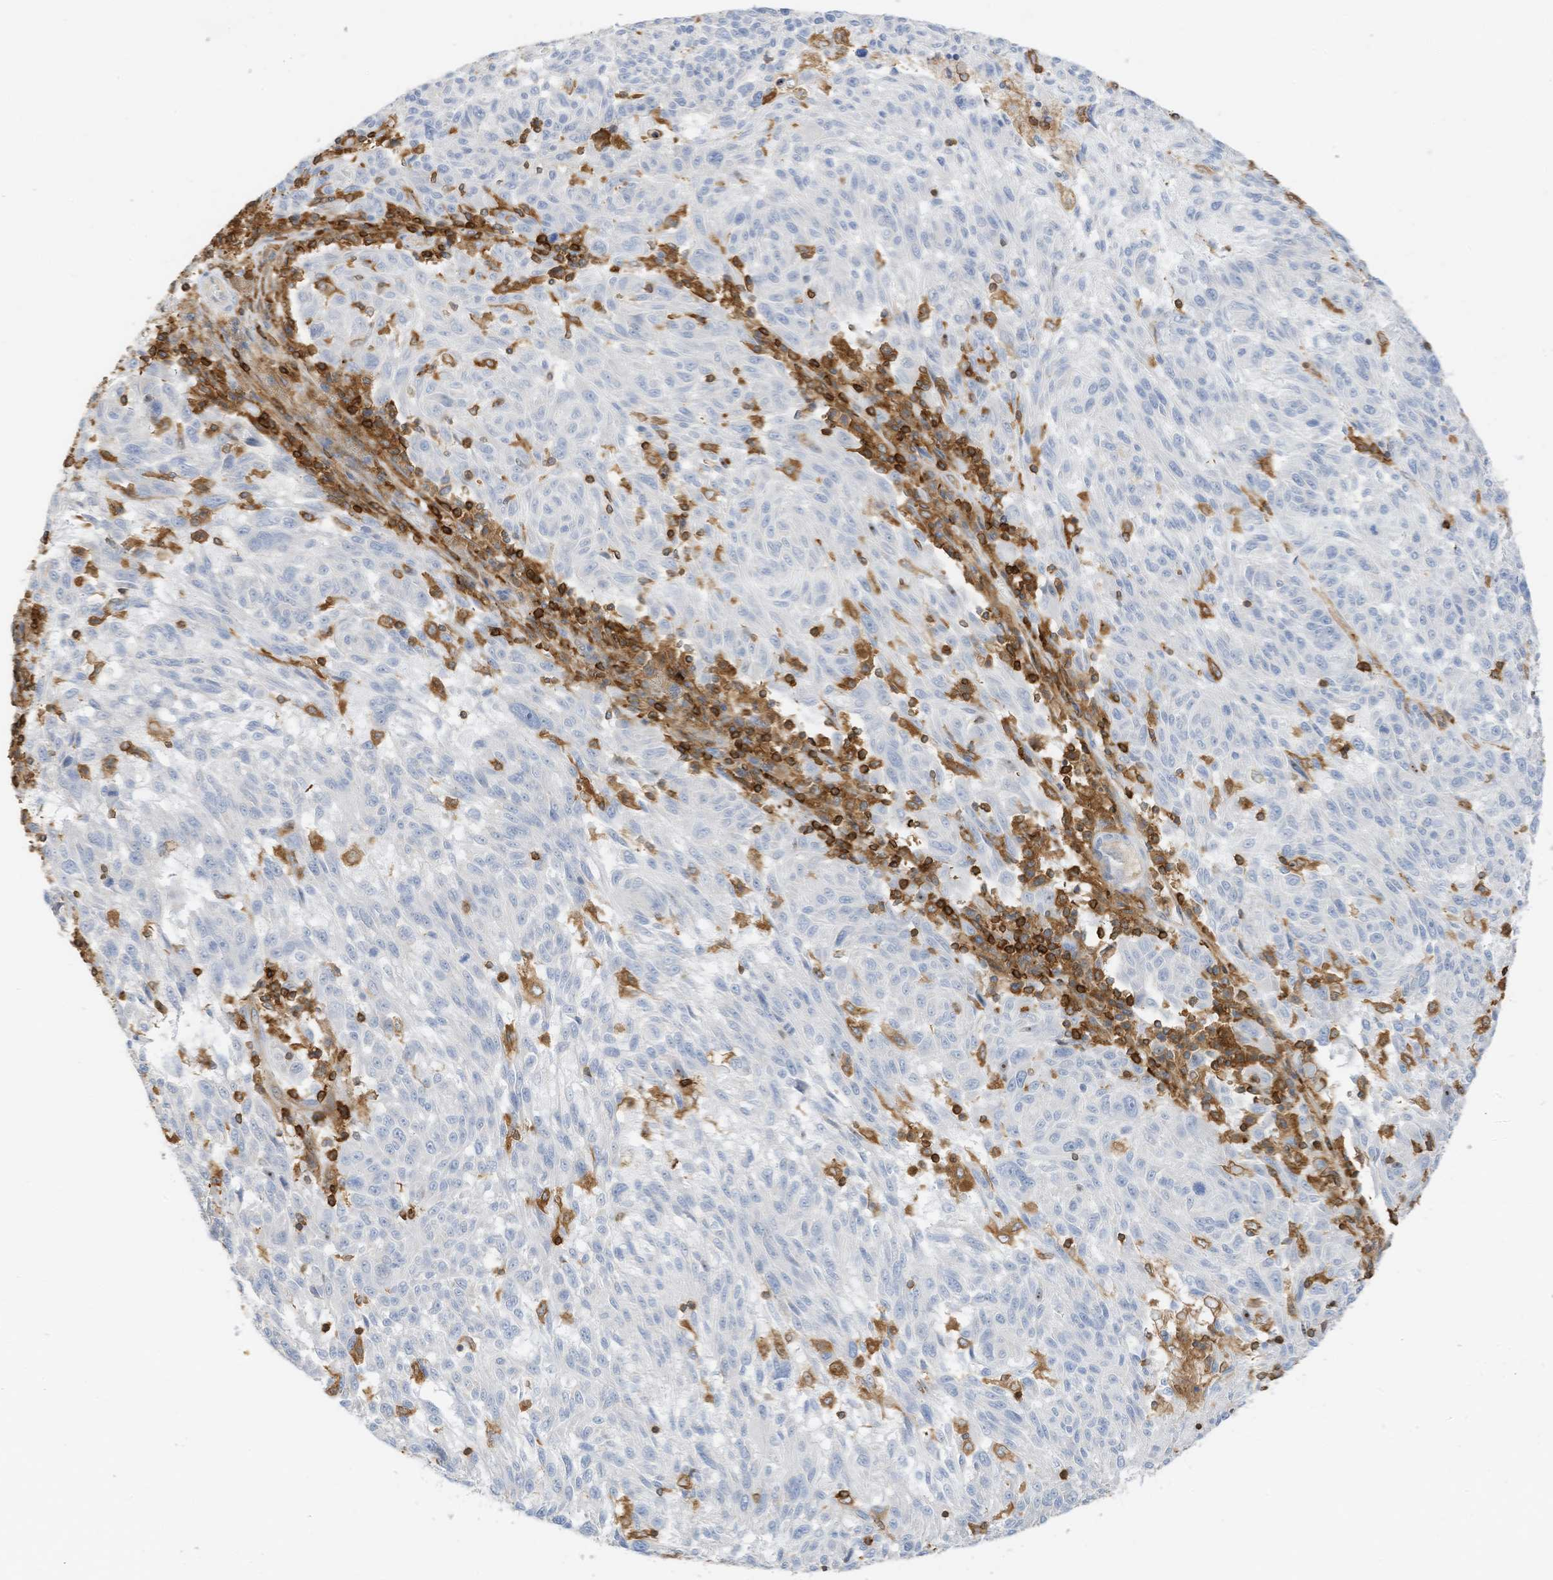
{"staining": {"intensity": "negative", "quantity": "none", "location": "none"}, "tissue": "melanoma", "cell_type": "Tumor cells", "image_type": "cancer", "snomed": [{"axis": "morphology", "description": "Malignant melanoma, NOS"}, {"axis": "topography", "description": "Skin"}], "caption": "Immunohistochemistry image of human malignant melanoma stained for a protein (brown), which reveals no expression in tumor cells.", "gene": "ARHGAP25", "patient": {"sex": "male", "age": 53}}